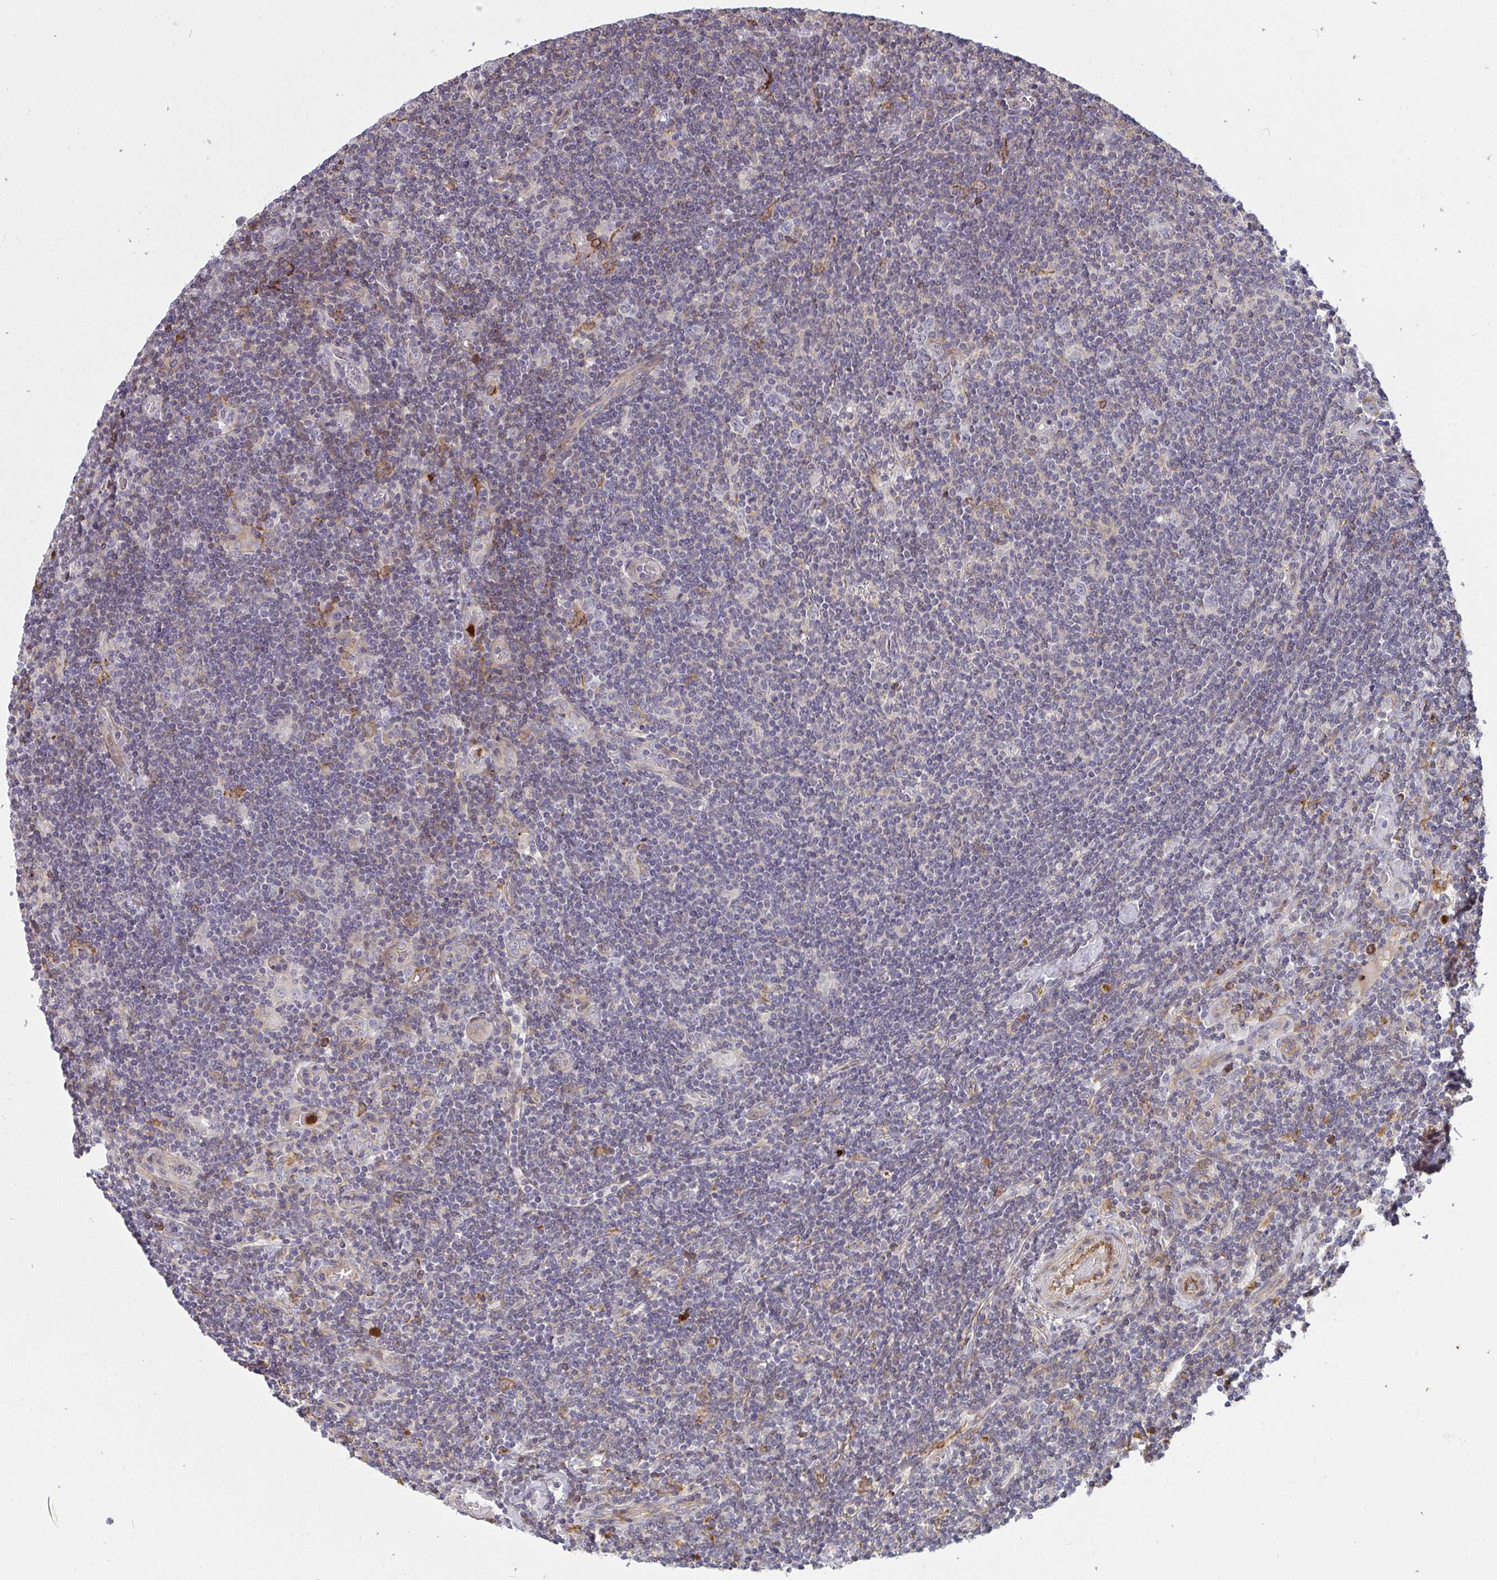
{"staining": {"intensity": "negative", "quantity": "none", "location": "none"}, "tissue": "lymphoma", "cell_type": "Tumor cells", "image_type": "cancer", "snomed": [{"axis": "morphology", "description": "Hodgkin's disease, NOS"}, {"axis": "topography", "description": "Lymph node"}], "caption": "The immunohistochemistry (IHC) micrograph has no significant expression in tumor cells of lymphoma tissue.", "gene": "CSF3R", "patient": {"sex": "male", "age": 40}}